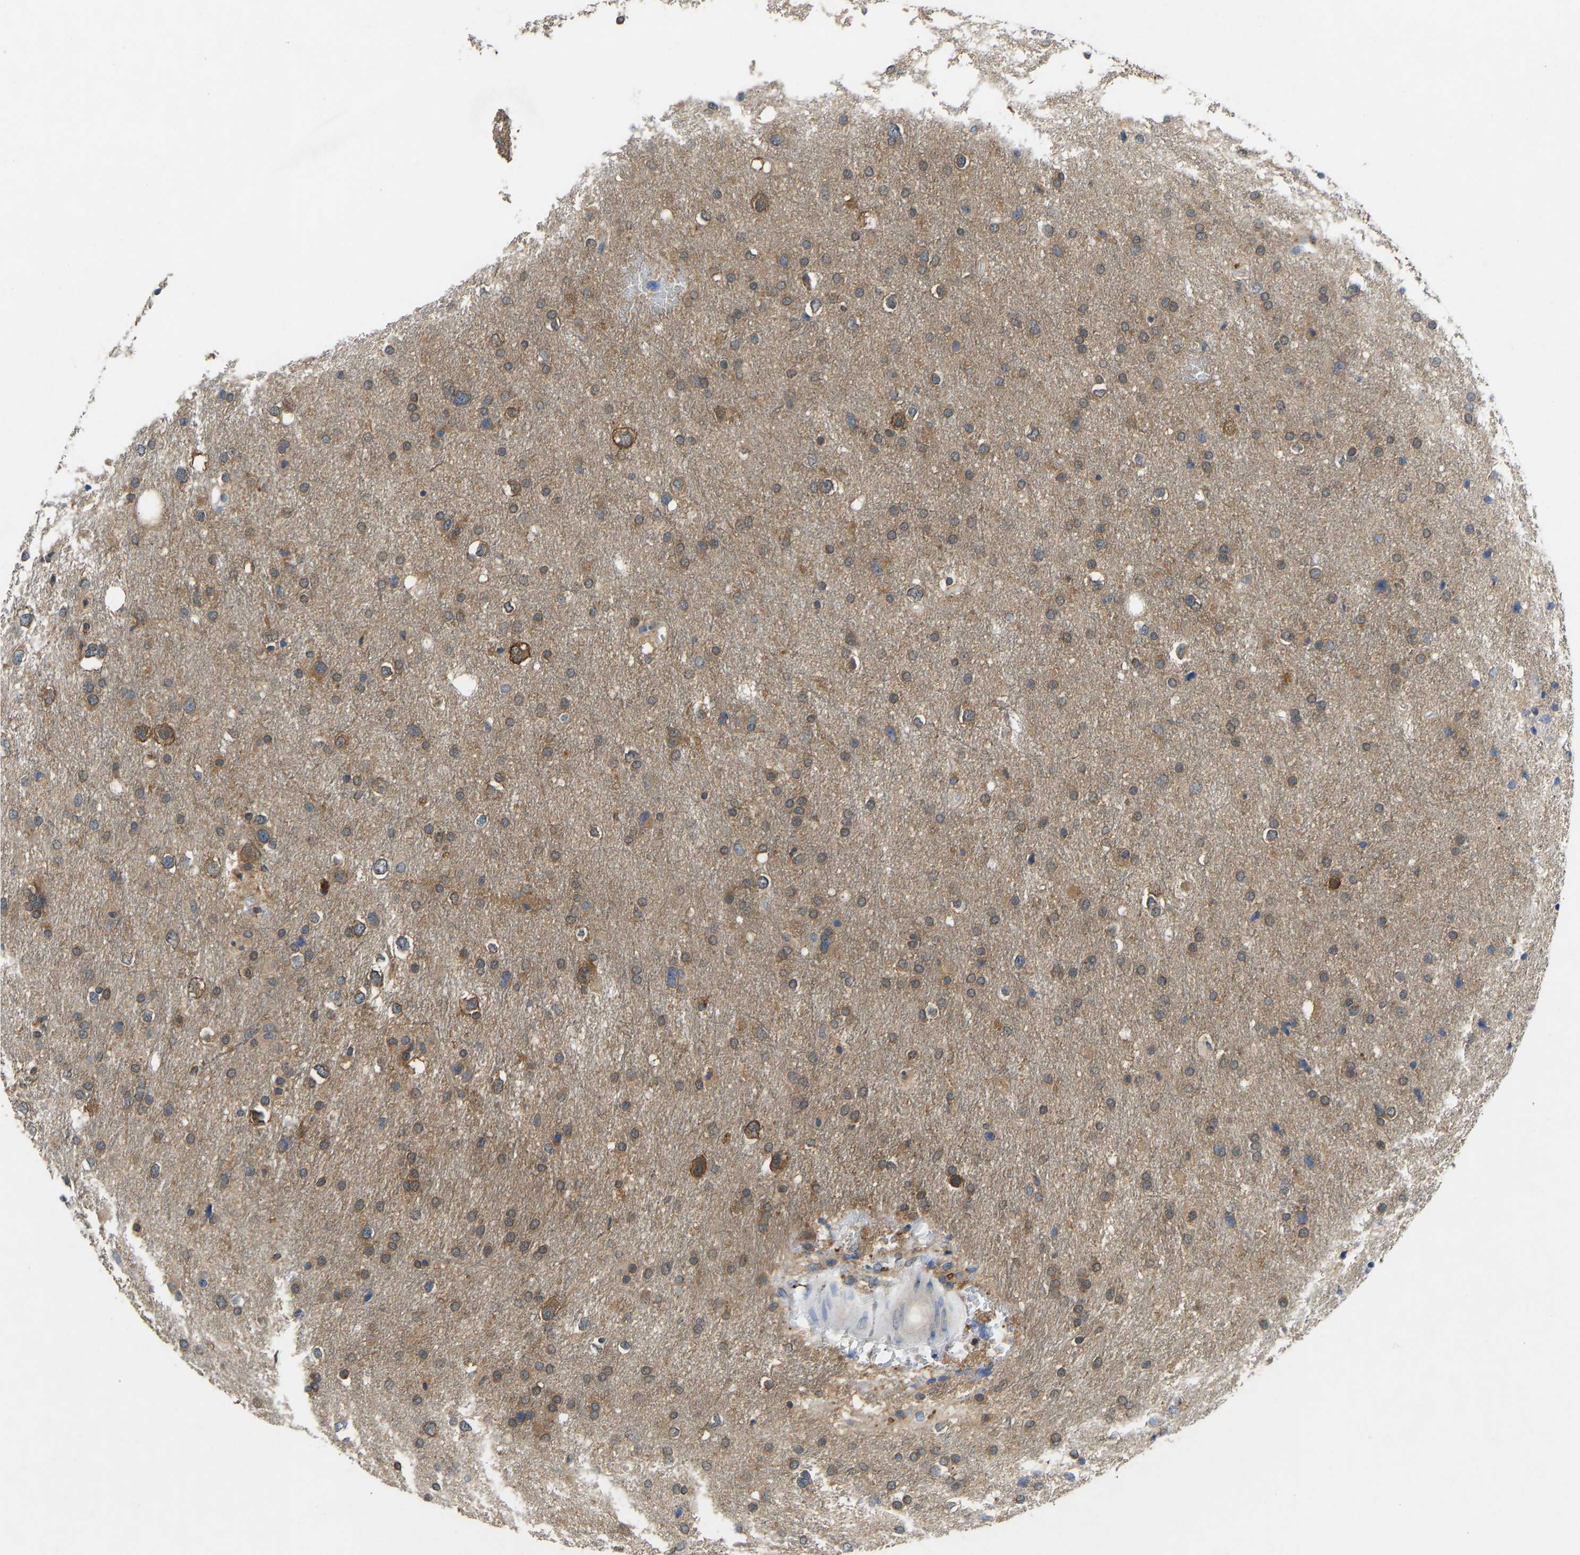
{"staining": {"intensity": "moderate", "quantity": ">75%", "location": "cytoplasmic/membranous"}, "tissue": "glioma", "cell_type": "Tumor cells", "image_type": "cancer", "snomed": [{"axis": "morphology", "description": "Glioma, malignant, Low grade"}, {"axis": "topography", "description": "Brain"}], "caption": "Approximately >75% of tumor cells in human glioma display moderate cytoplasmic/membranous protein staining as visualized by brown immunohistochemical staining.", "gene": "NDRG3", "patient": {"sex": "female", "age": 37}}